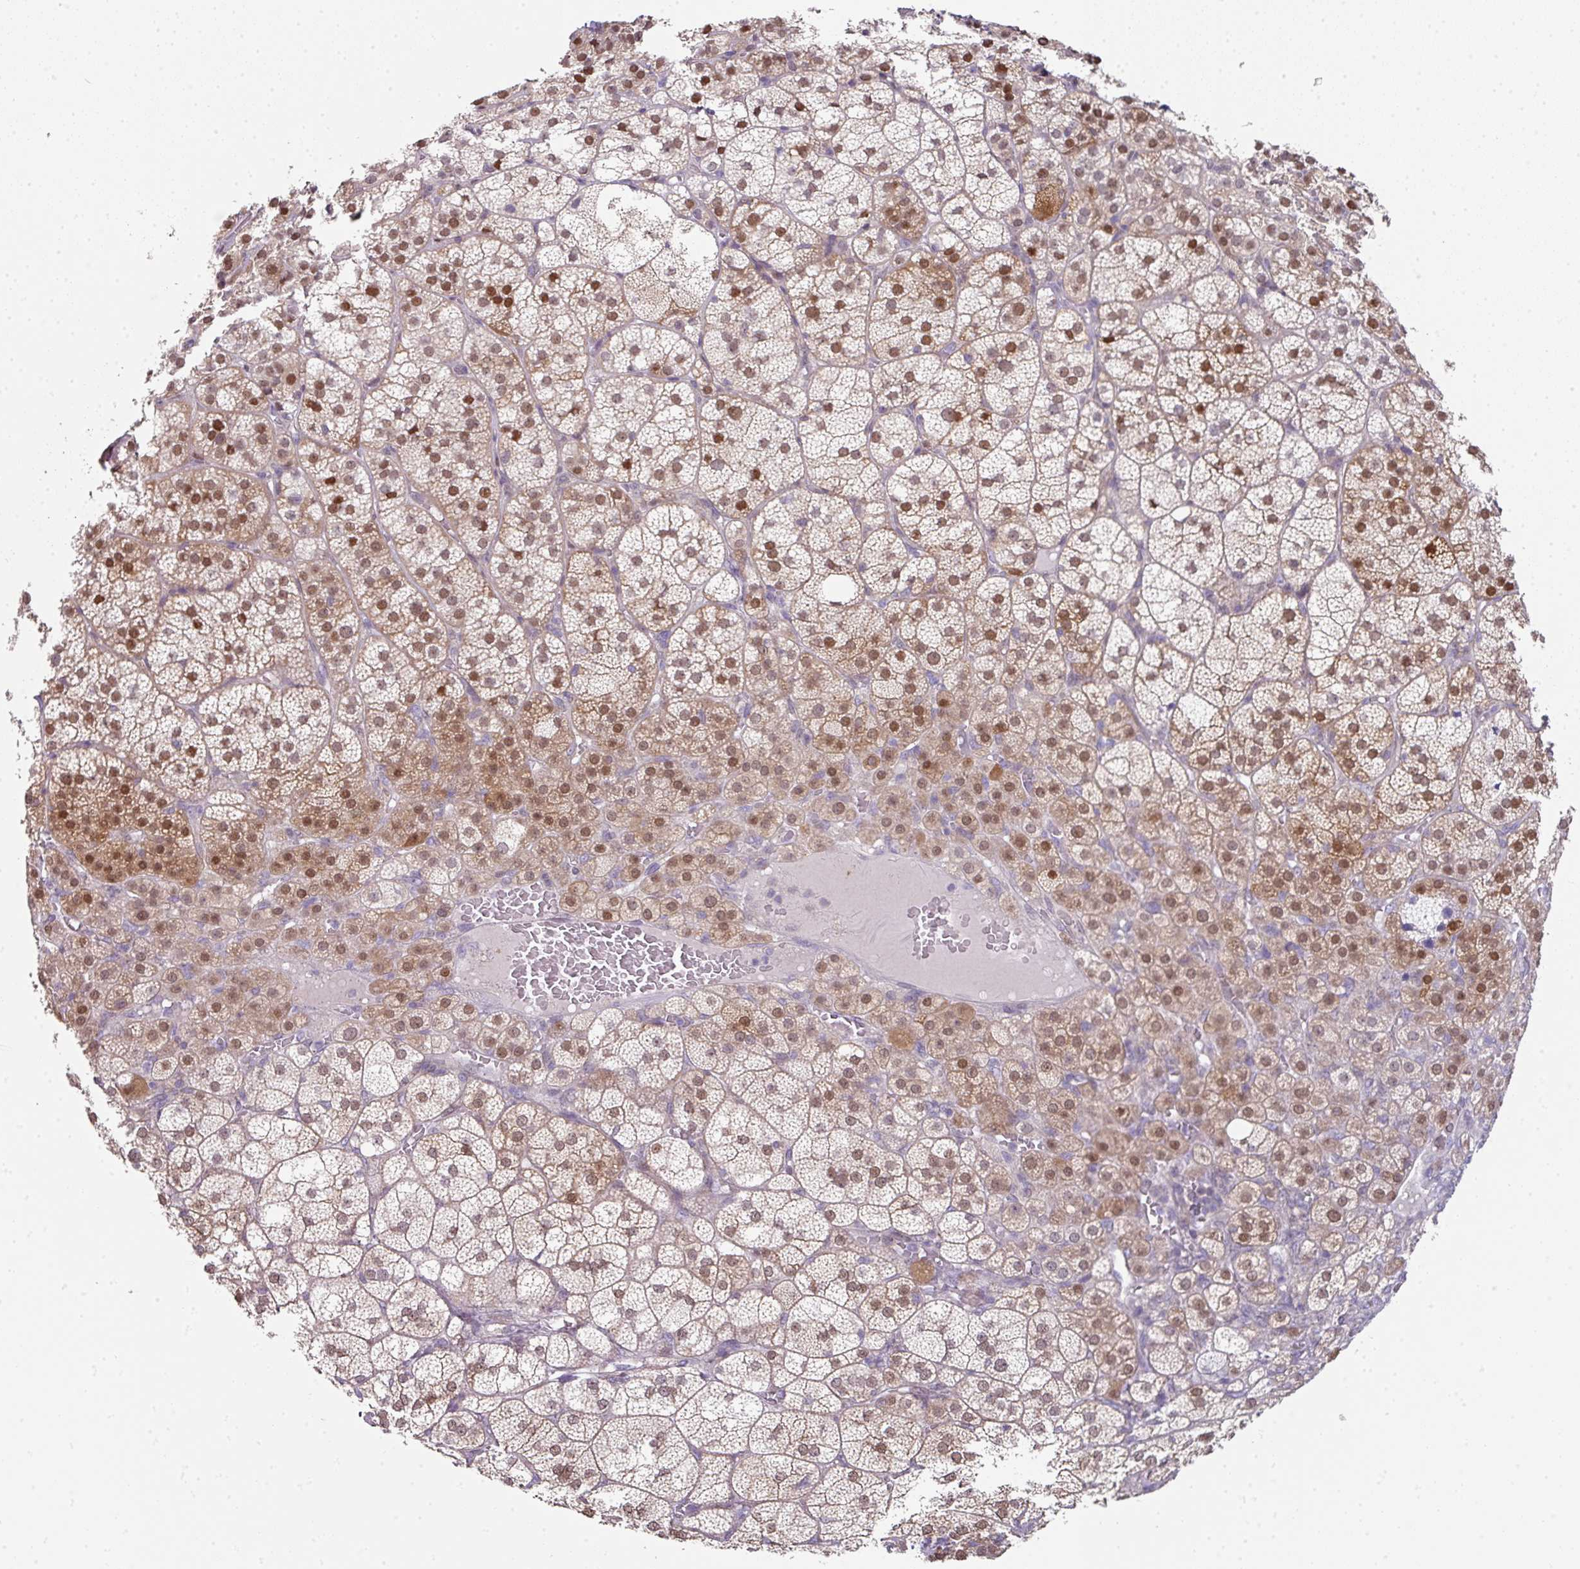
{"staining": {"intensity": "moderate", "quantity": ">75%", "location": "cytoplasmic/membranous,nuclear"}, "tissue": "adrenal gland", "cell_type": "Glandular cells", "image_type": "normal", "snomed": [{"axis": "morphology", "description": "Normal tissue, NOS"}, {"axis": "topography", "description": "Adrenal gland"}], "caption": "Immunohistochemical staining of benign human adrenal gland shows moderate cytoplasmic/membranous,nuclear protein positivity in approximately >75% of glandular cells.", "gene": "ANKRD18A", "patient": {"sex": "female", "age": 60}}